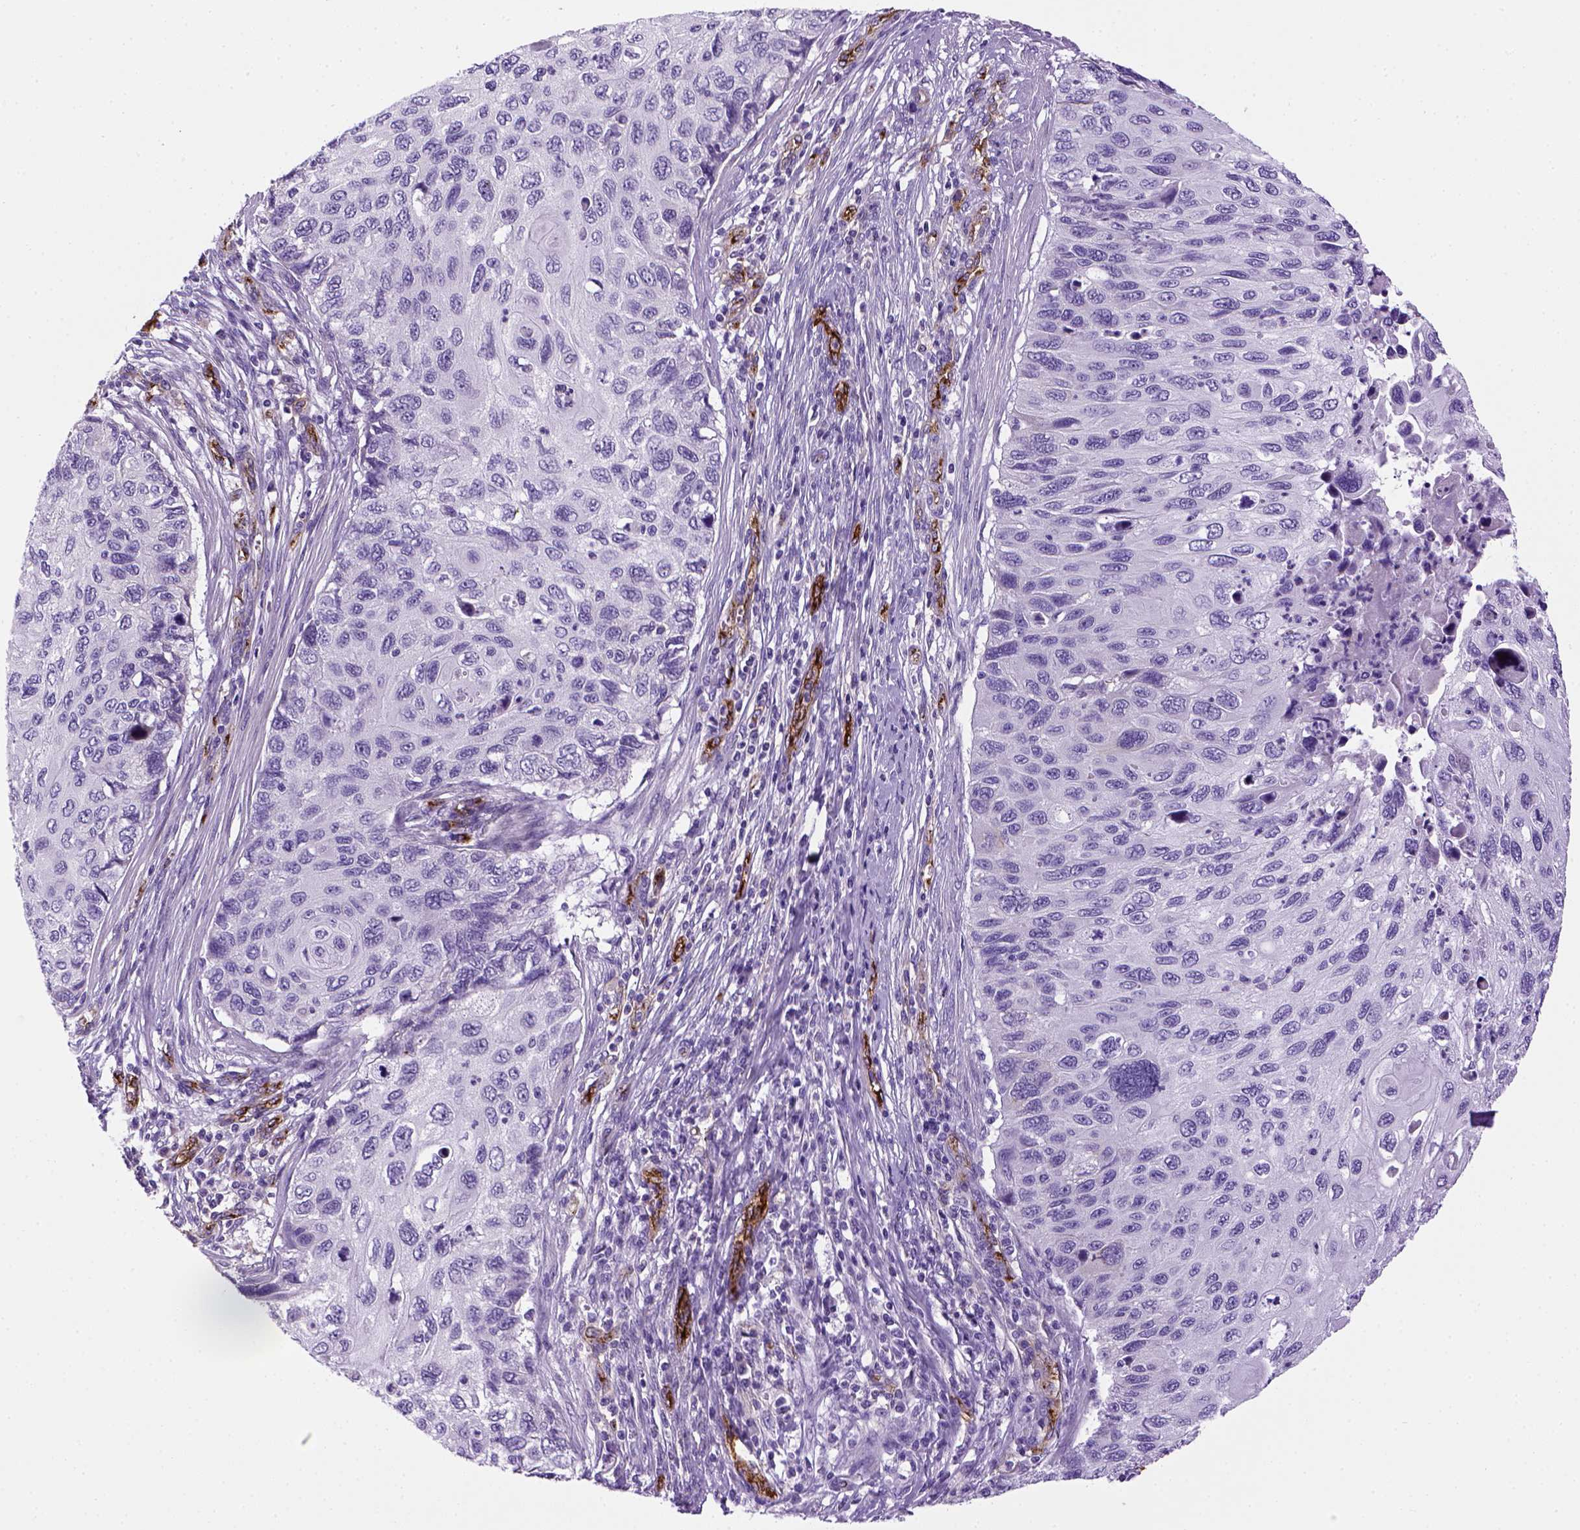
{"staining": {"intensity": "negative", "quantity": "none", "location": "none"}, "tissue": "cervical cancer", "cell_type": "Tumor cells", "image_type": "cancer", "snomed": [{"axis": "morphology", "description": "Squamous cell carcinoma, NOS"}, {"axis": "topography", "description": "Cervix"}], "caption": "DAB (3,3'-diaminobenzidine) immunohistochemical staining of human cervical cancer demonstrates no significant staining in tumor cells.", "gene": "VWF", "patient": {"sex": "female", "age": 70}}